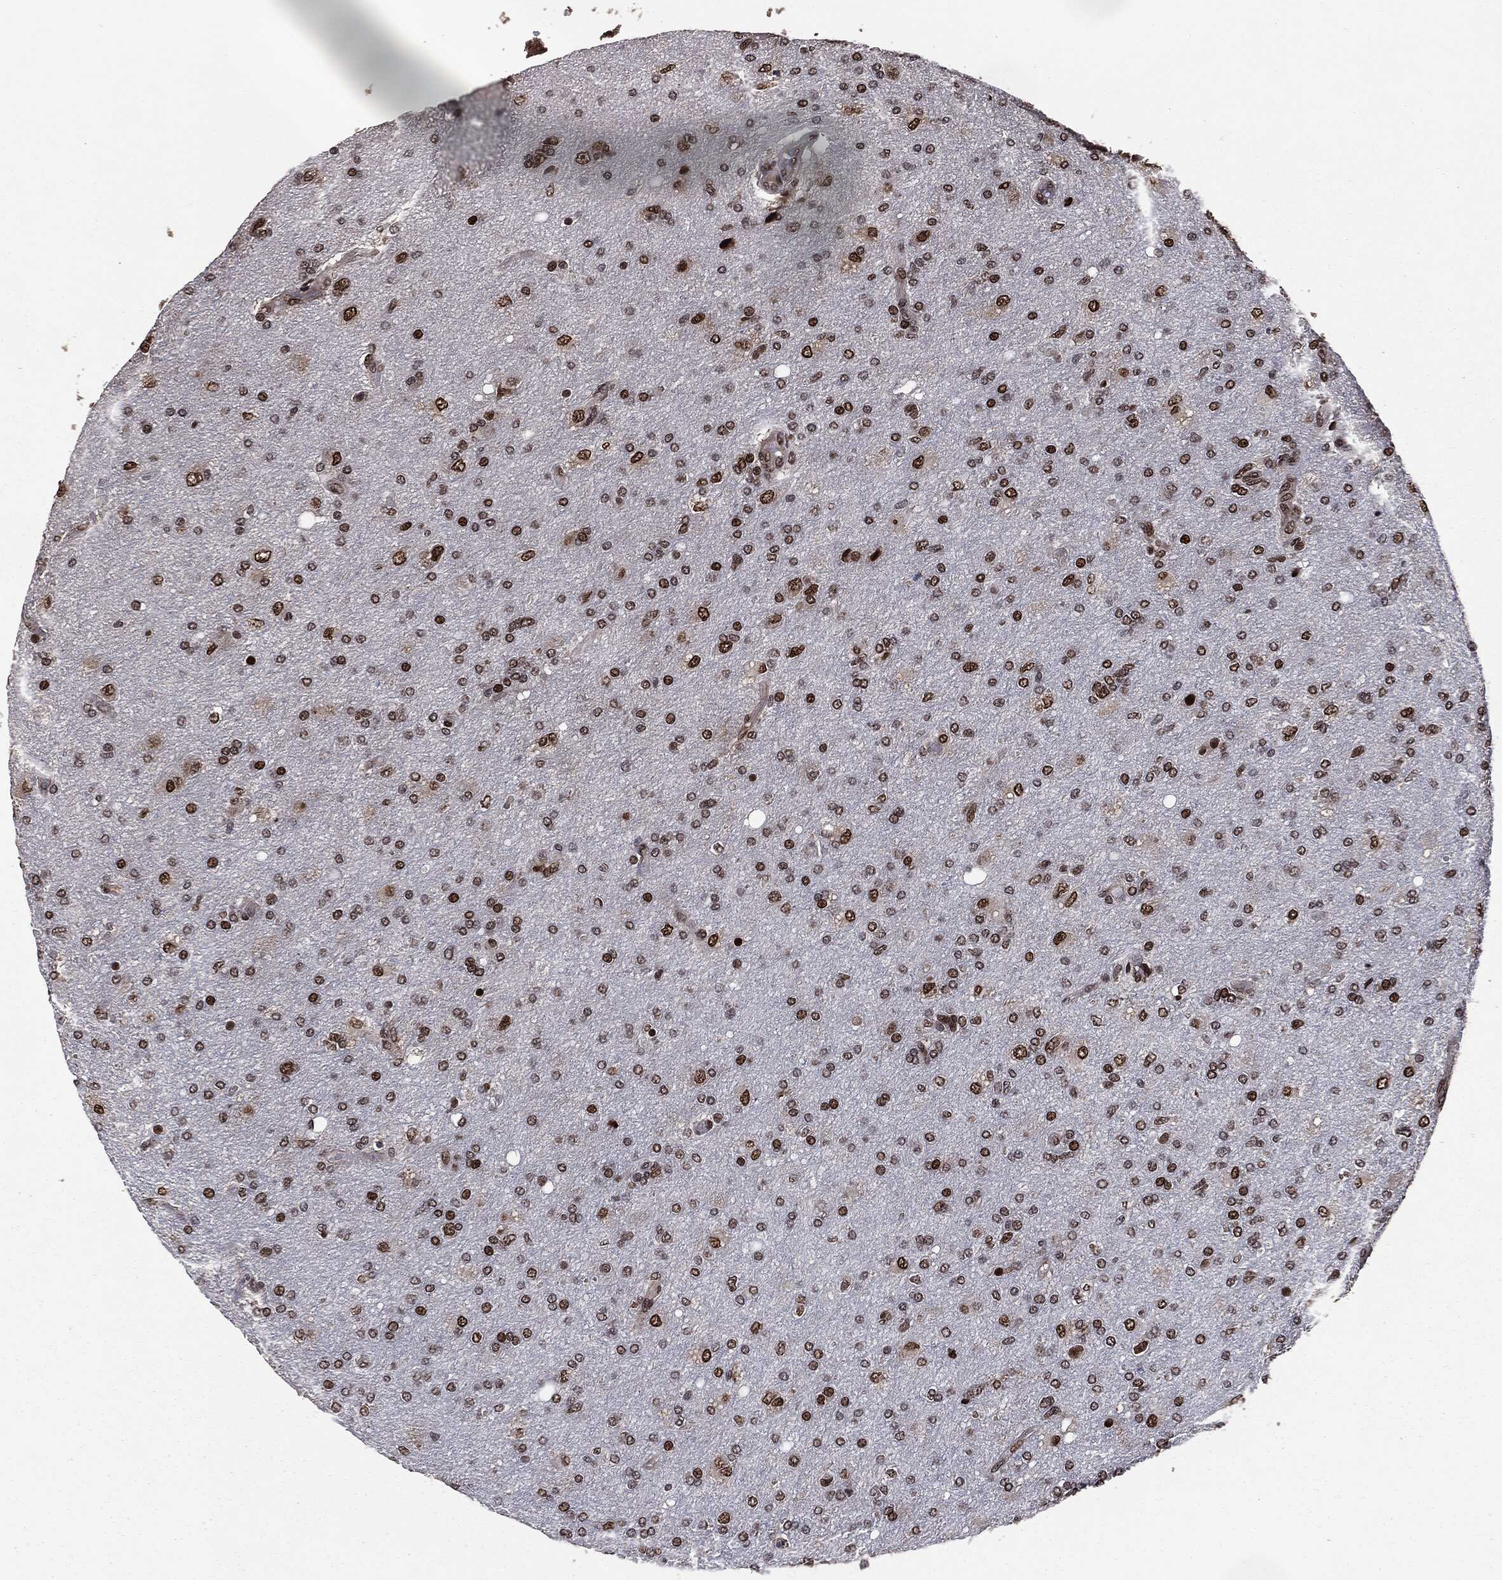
{"staining": {"intensity": "strong", "quantity": "25%-75%", "location": "nuclear"}, "tissue": "glioma", "cell_type": "Tumor cells", "image_type": "cancer", "snomed": [{"axis": "morphology", "description": "Glioma, malignant, High grade"}, {"axis": "topography", "description": "Cerebral cortex"}], "caption": "High-magnification brightfield microscopy of malignant glioma (high-grade) stained with DAB (3,3'-diaminobenzidine) (brown) and counterstained with hematoxylin (blue). tumor cells exhibit strong nuclear expression is identified in approximately25%-75% of cells. Immunohistochemistry stains the protein of interest in brown and the nuclei are stained blue.", "gene": "DVL2", "patient": {"sex": "male", "age": 70}}